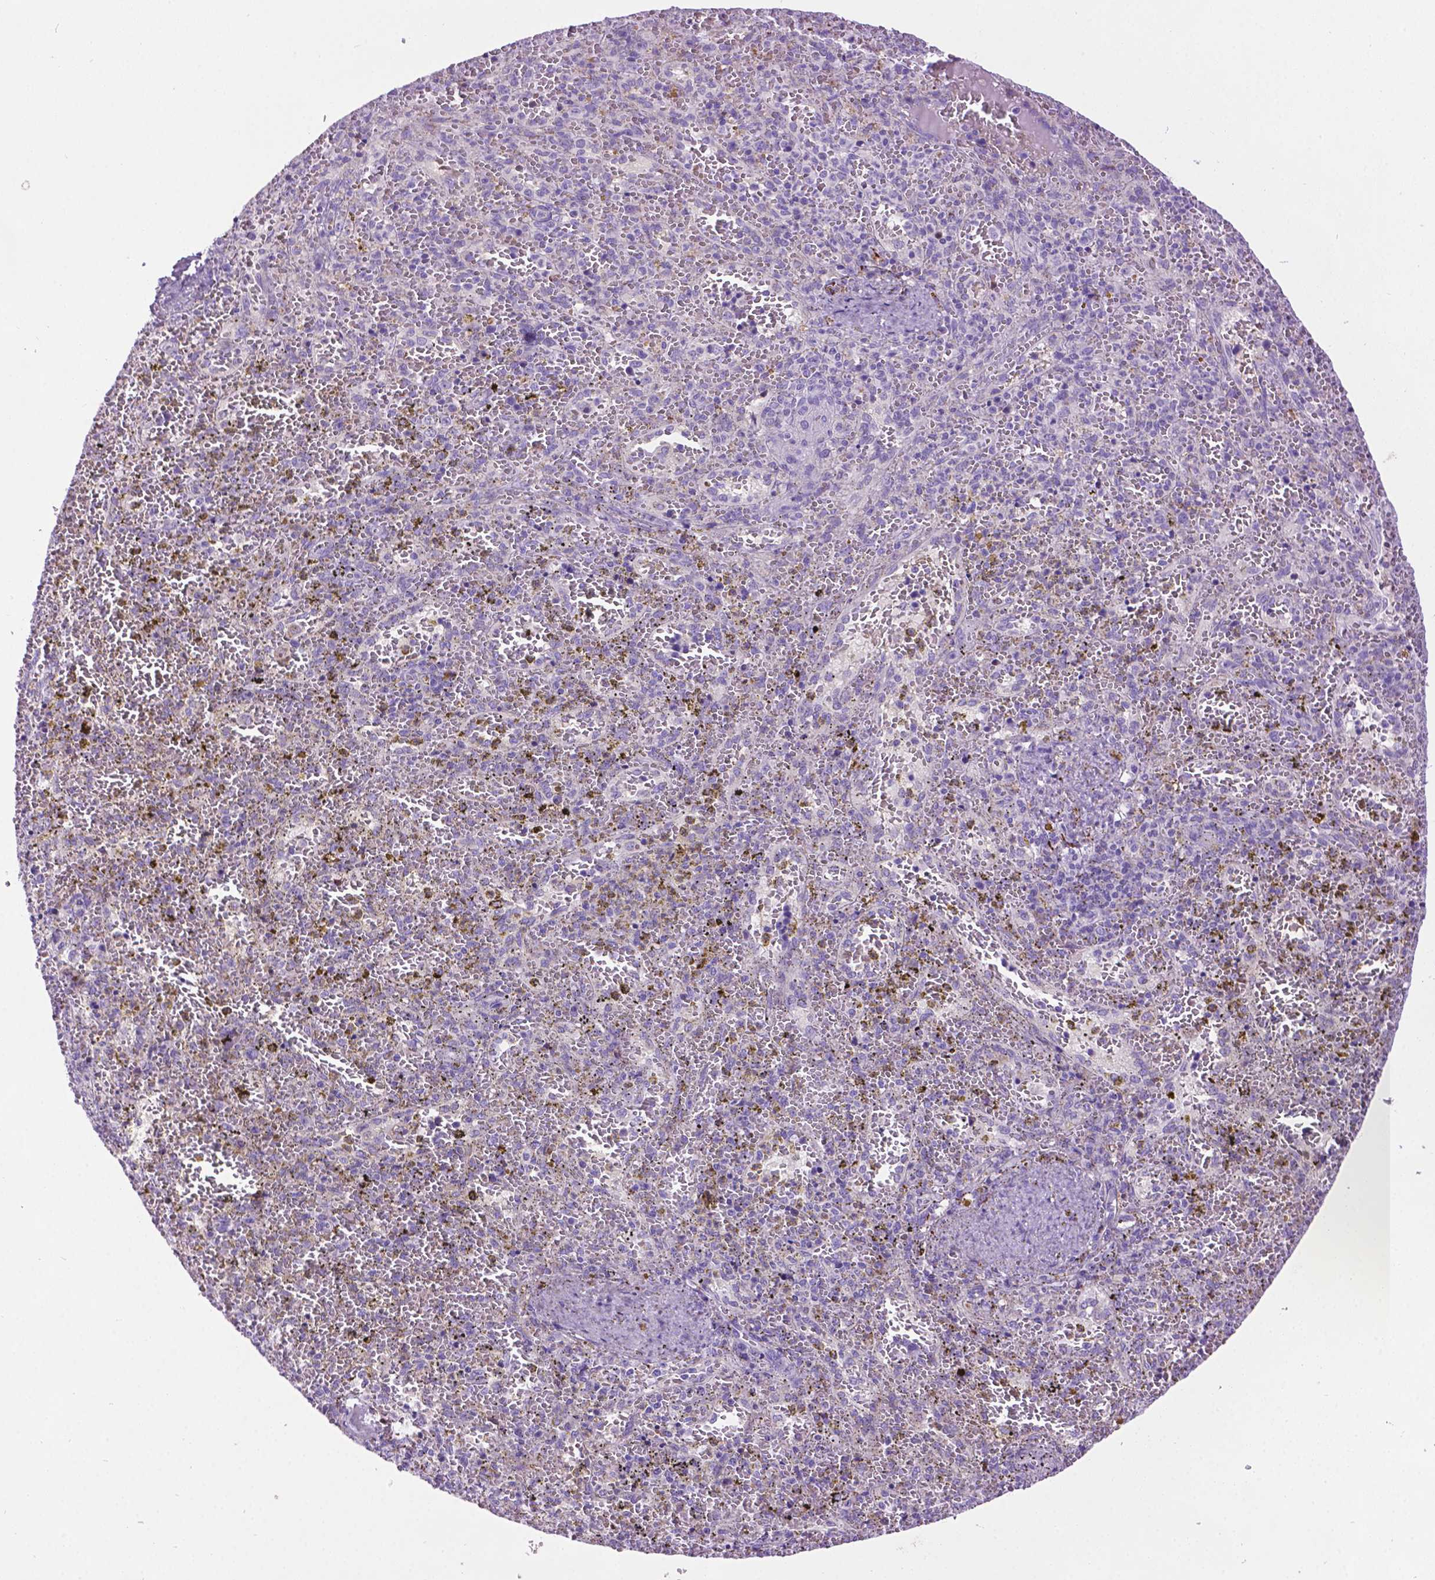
{"staining": {"intensity": "negative", "quantity": "none", "location": "none"}, "tissue": "spleen", "cell_type": "Cells in red pulp", "image_type": "normal", "snomed": [{"axis": "morphology", "description": "Normal tissue, NOS"}, {"axis": "topography", "description": "Spleen"}], "caption": "Spleen stained for a protein using immunohistochemistry (IHC) demonstrates no positivity cells in red pulp.", "gene": "TMEM132E", "patient": {"sex": "female", "age": 50}}